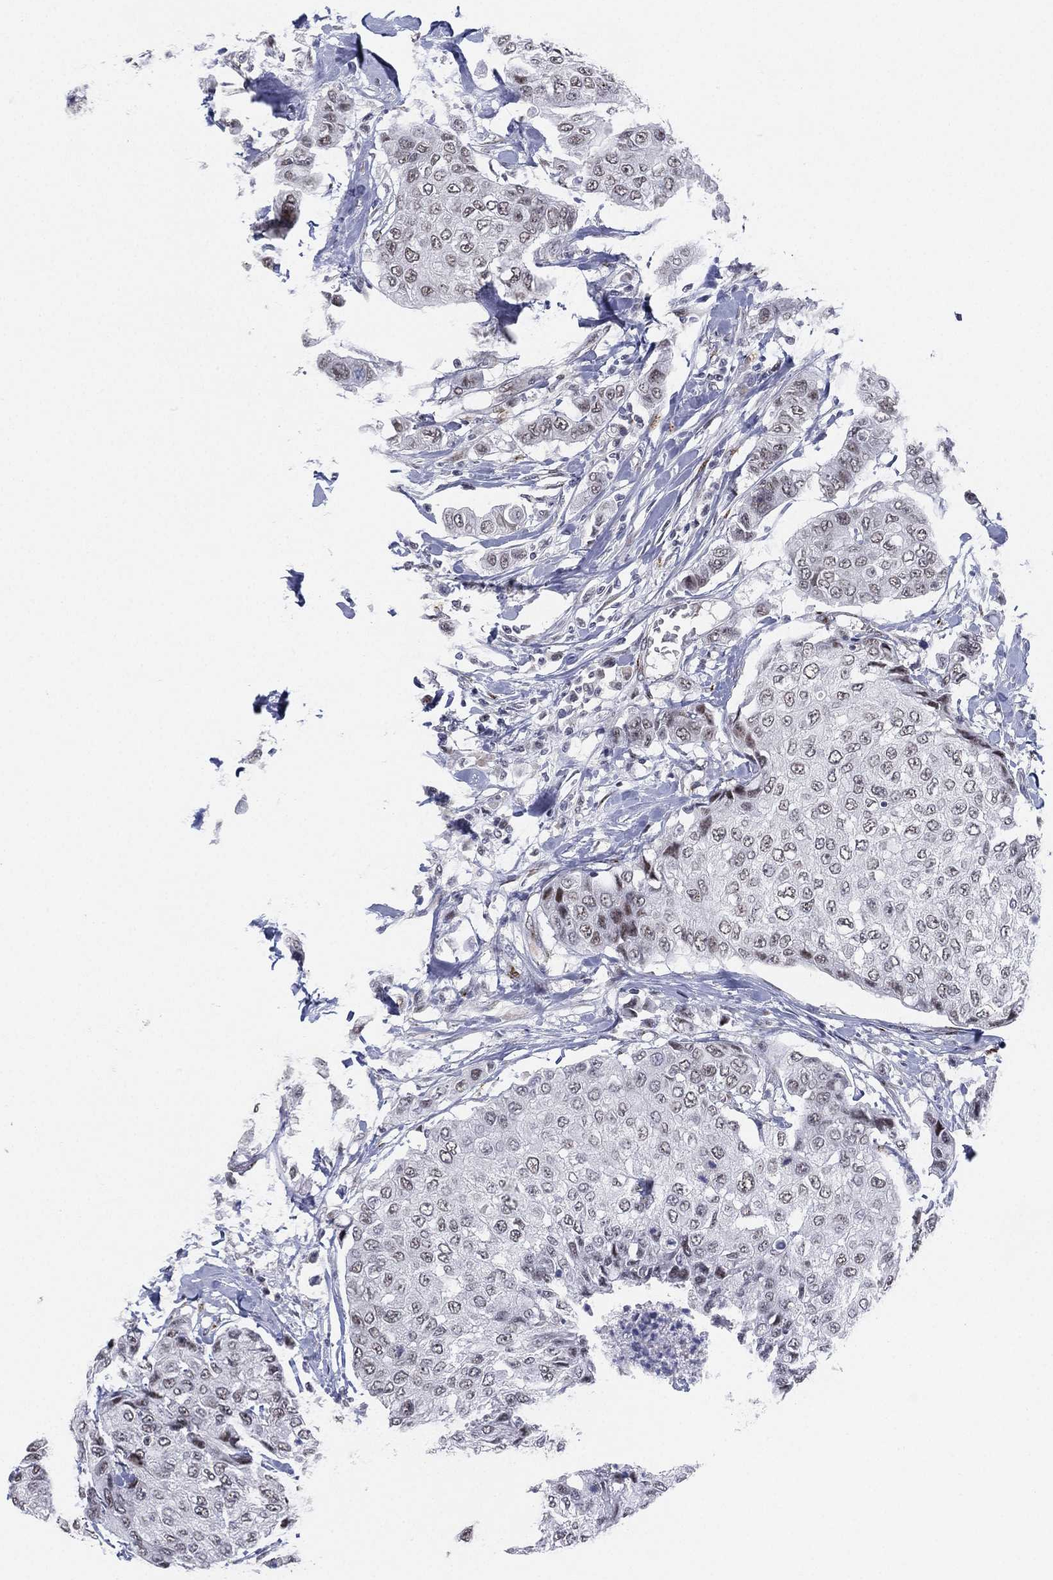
{"staining": {"intensity": "negative", "quantity": "none", "location": "none"}, "tissue": "breast cancer", "cell_type": "Tumor cells", "image_type": "cancer", "snomed": [{"axis": "morphology", "description": "Duct carcinoma"}, {"axis": "topography", "description": "Breast"}], "caption": "Histopathology image shows no significant protein expression in tumor cells of breast cancer (intraductal carcinoma).", "gene": "CD177", "patient": {"sex": "female", "age": 27}}